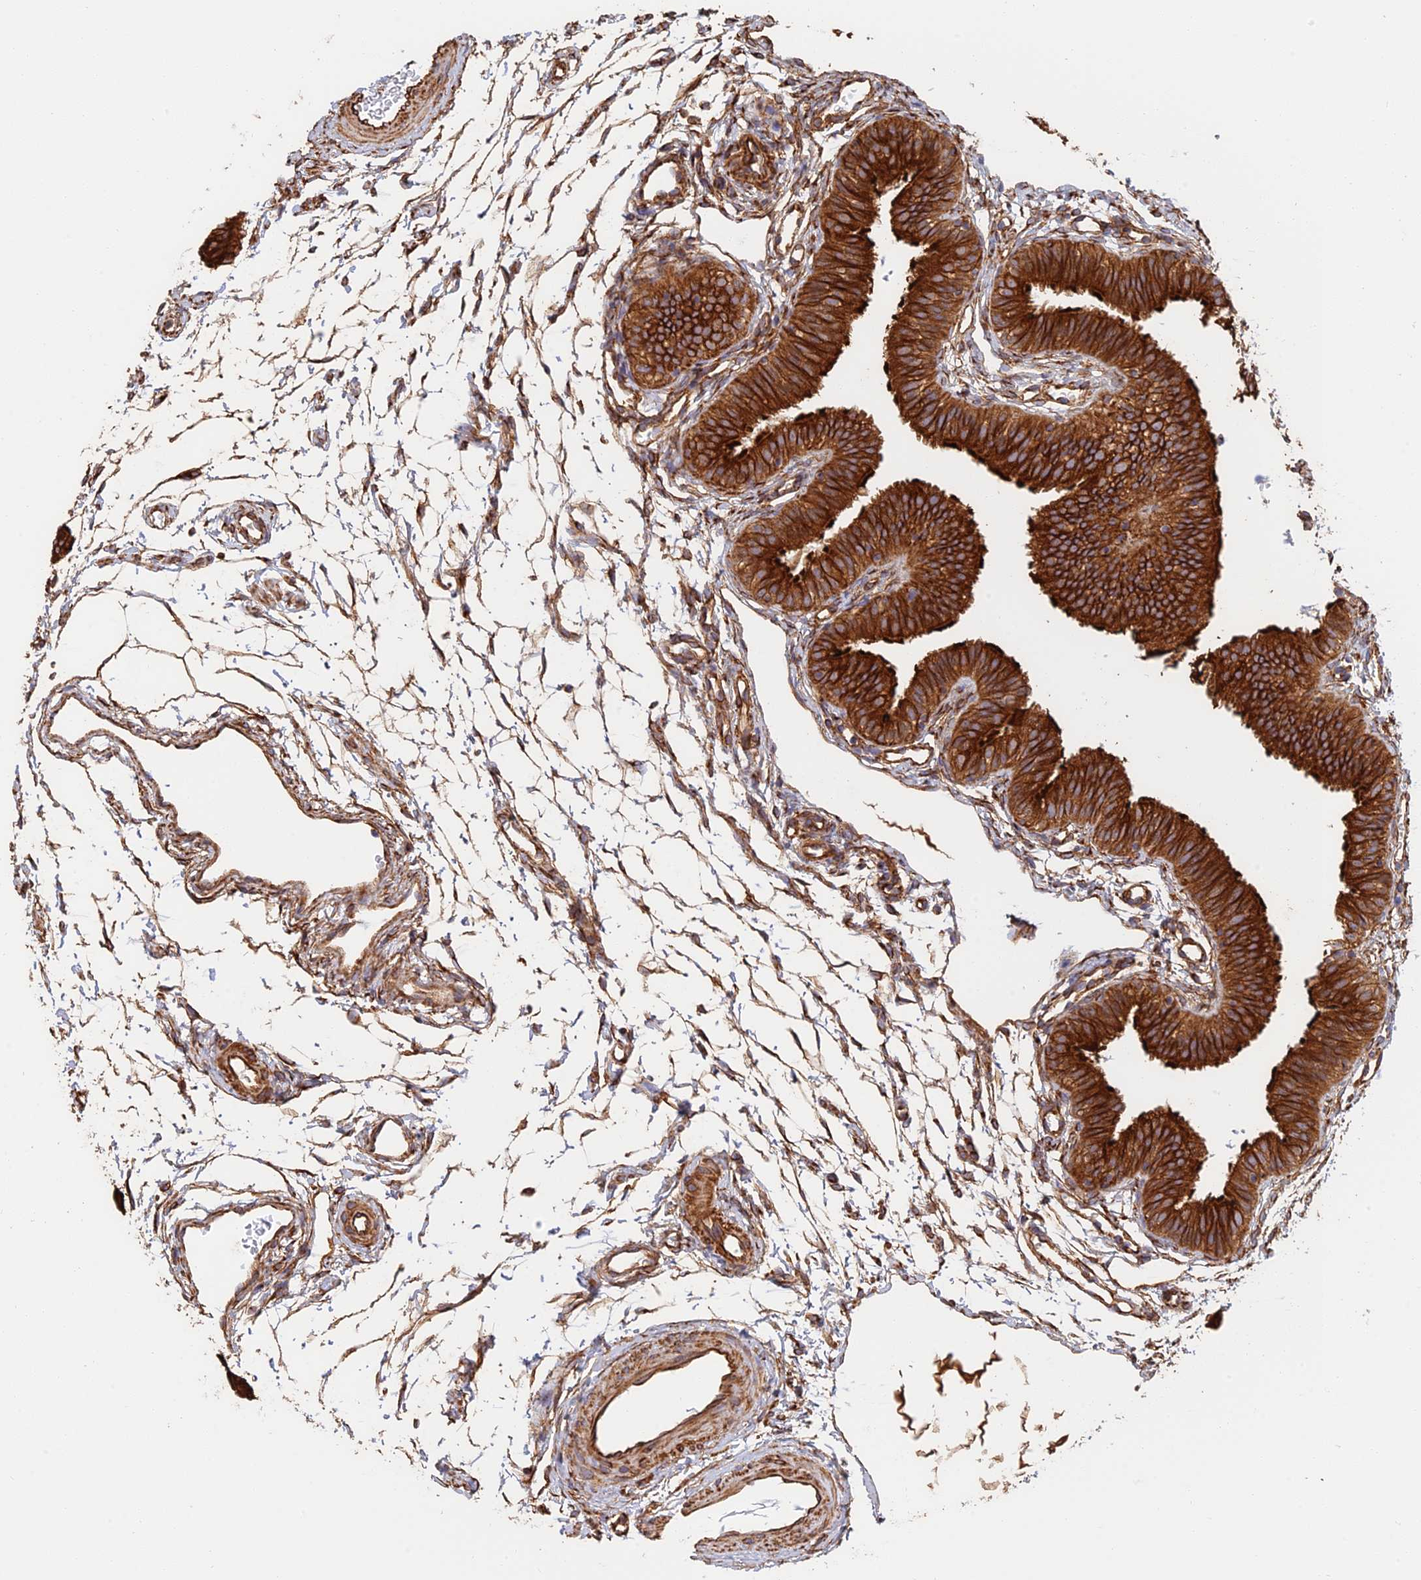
{"staining": {"intensity": "strong", "quantity": ">75%", "location": "cytoplasmic/membranous"}, "tissue": "fallopian tube", "cell_type": "Glandular cells", "image_type": "normal", "snomed": [{"axis": "morphology", "description": "Normal tissue, NOS"}, {"axis": "topography", "description": "Fallopian tube"}], "caption": "IHC staining of benign fallopian tube, which exhibits high levels of strong cytoplasmic/membranous expression in about >75% of glandular cells indicating strong cytoplasmic/membranous protein expression. The staining was performed using DAB (brown) for protein detection and nuclei were counterstained in hematoxylin (blue).", "gene": "WBP11", "patient": {"sex": "female", "age": 35}}